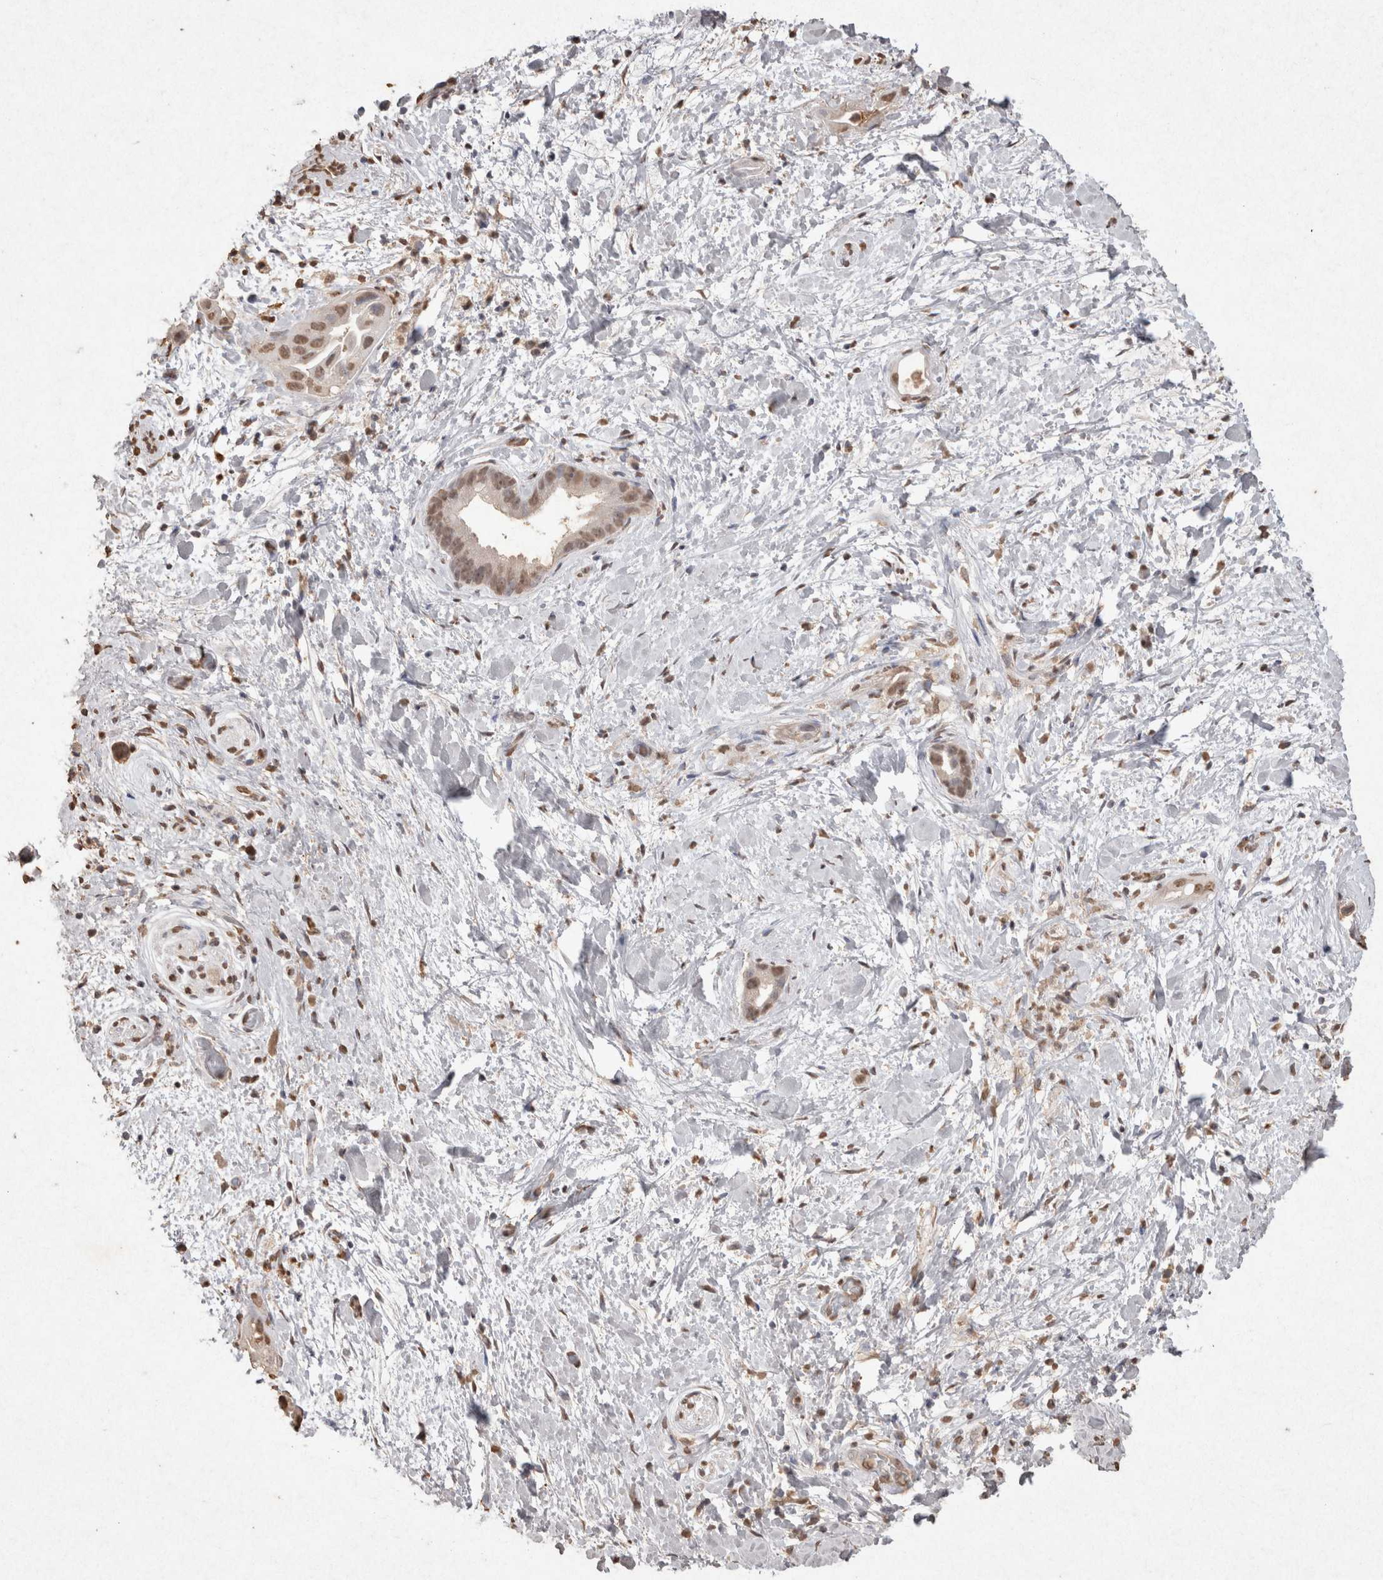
{"staining": {"intensity": "weak", "quantity": ">75%", "location": "nuclear"}, "tissue": "pancreatic cancer", "cell_type": "Tumor cells", "image_type": "cancer", "snomed": [{"axis": "morphology", "description": "Adenocarcinoma, NOS"}, {"axis": "topography", "description": "Pancreas"}], "caption": "Immunohistochemistry (IHC) (DAB) staining of pancreatic adenocarcinoma displays weak nuclear protein positivity in about >75% of tumor cells. The staining was performed using DAB, with brown indicating positive protein expression. Nuclei are stained blue with hematoxylin.", "gene": "MLX", "patient": {"sex": "male", "age": 55}}